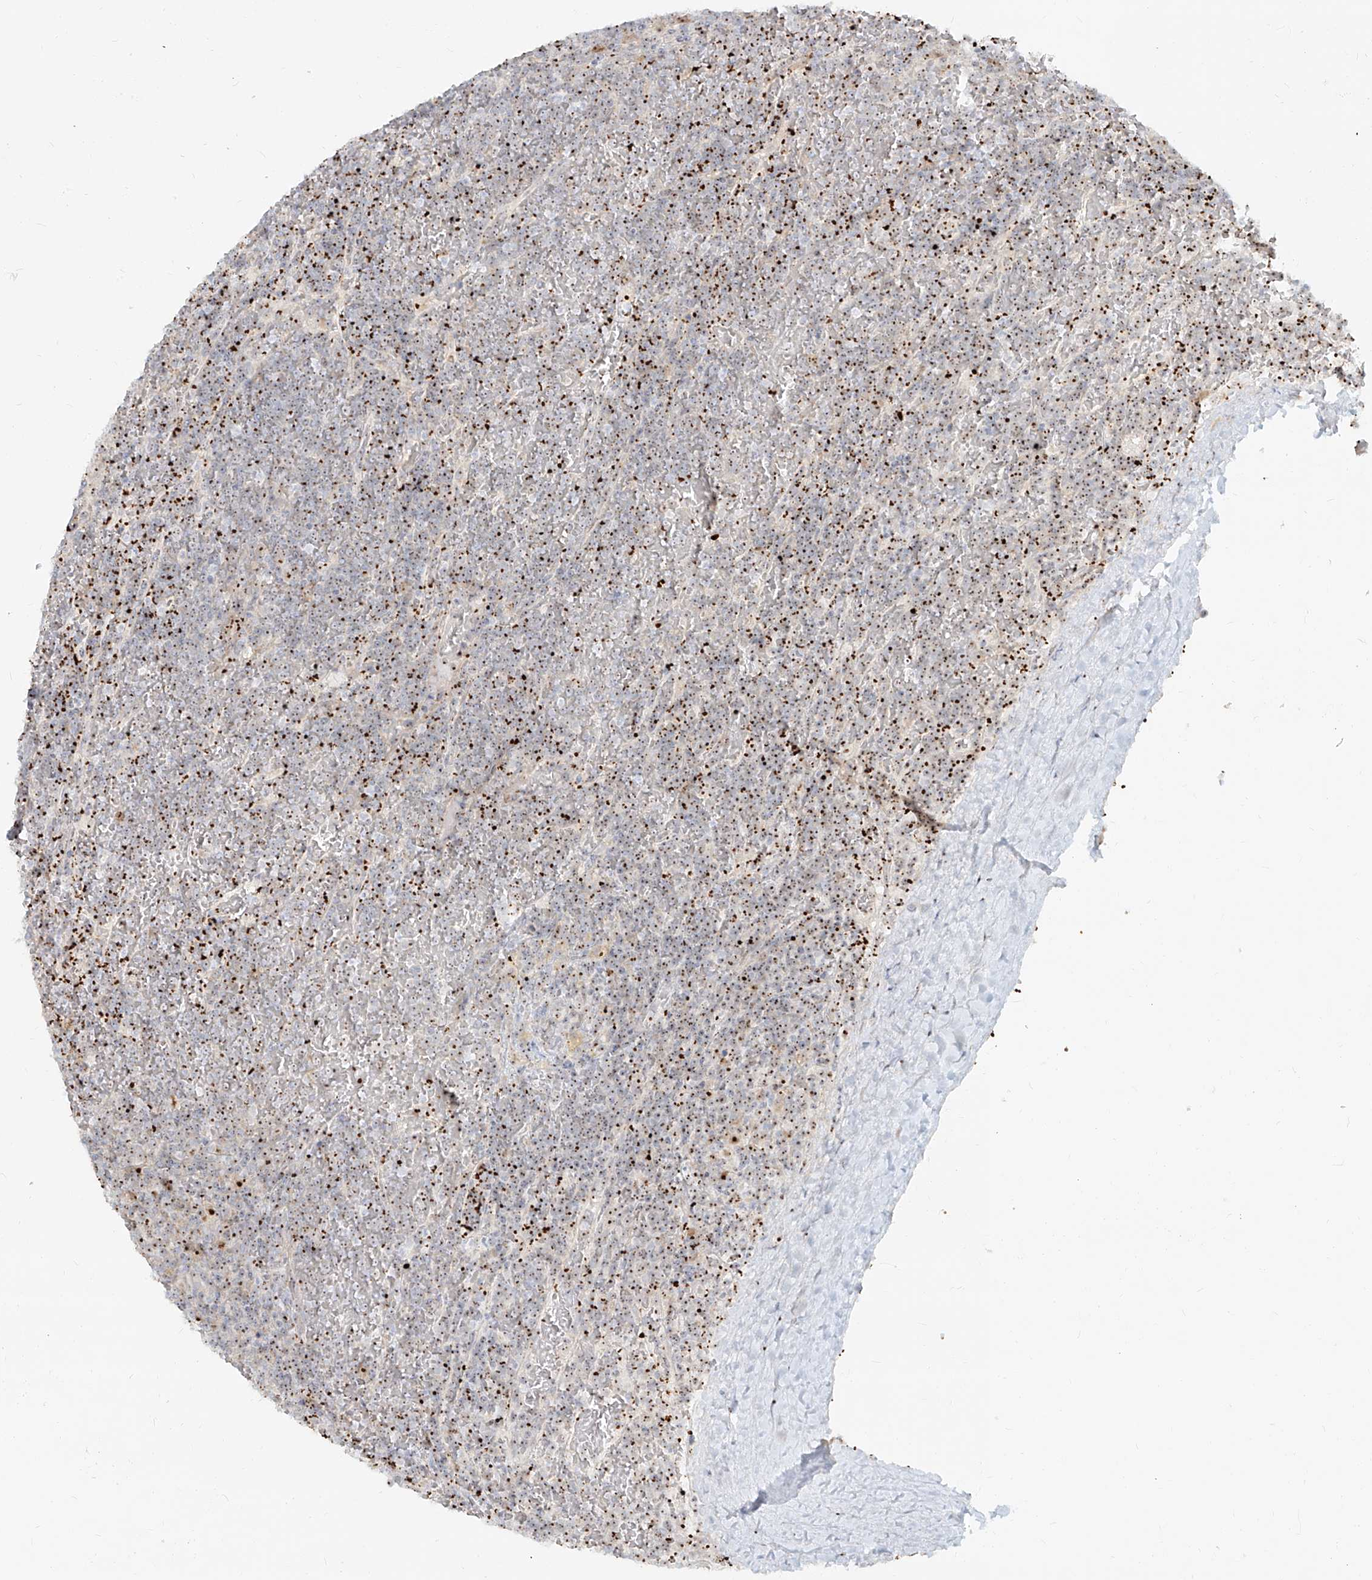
{"staining": {"intensity": "moderate", "quantity": "25%-75%", "location": "nuclear"}, "tissue": "lymphoma", "cell_type": "Tumor cells", "image_type": "cancer", "snomed": [{"axis": "morphology", "description": "Malignant lymphoma, non-Hodgkin's type, Low grade"}, {"axis": "topography", "description": "Spleen"}], "caption": "The immunohistochemical stain shows moderate nuclear expression in tumor cells of low-grade malignant lymphoma, non-Hodgkin's type tissue.", "gene": "BYSL", "patient": {"sex": "female", "age": 19}}